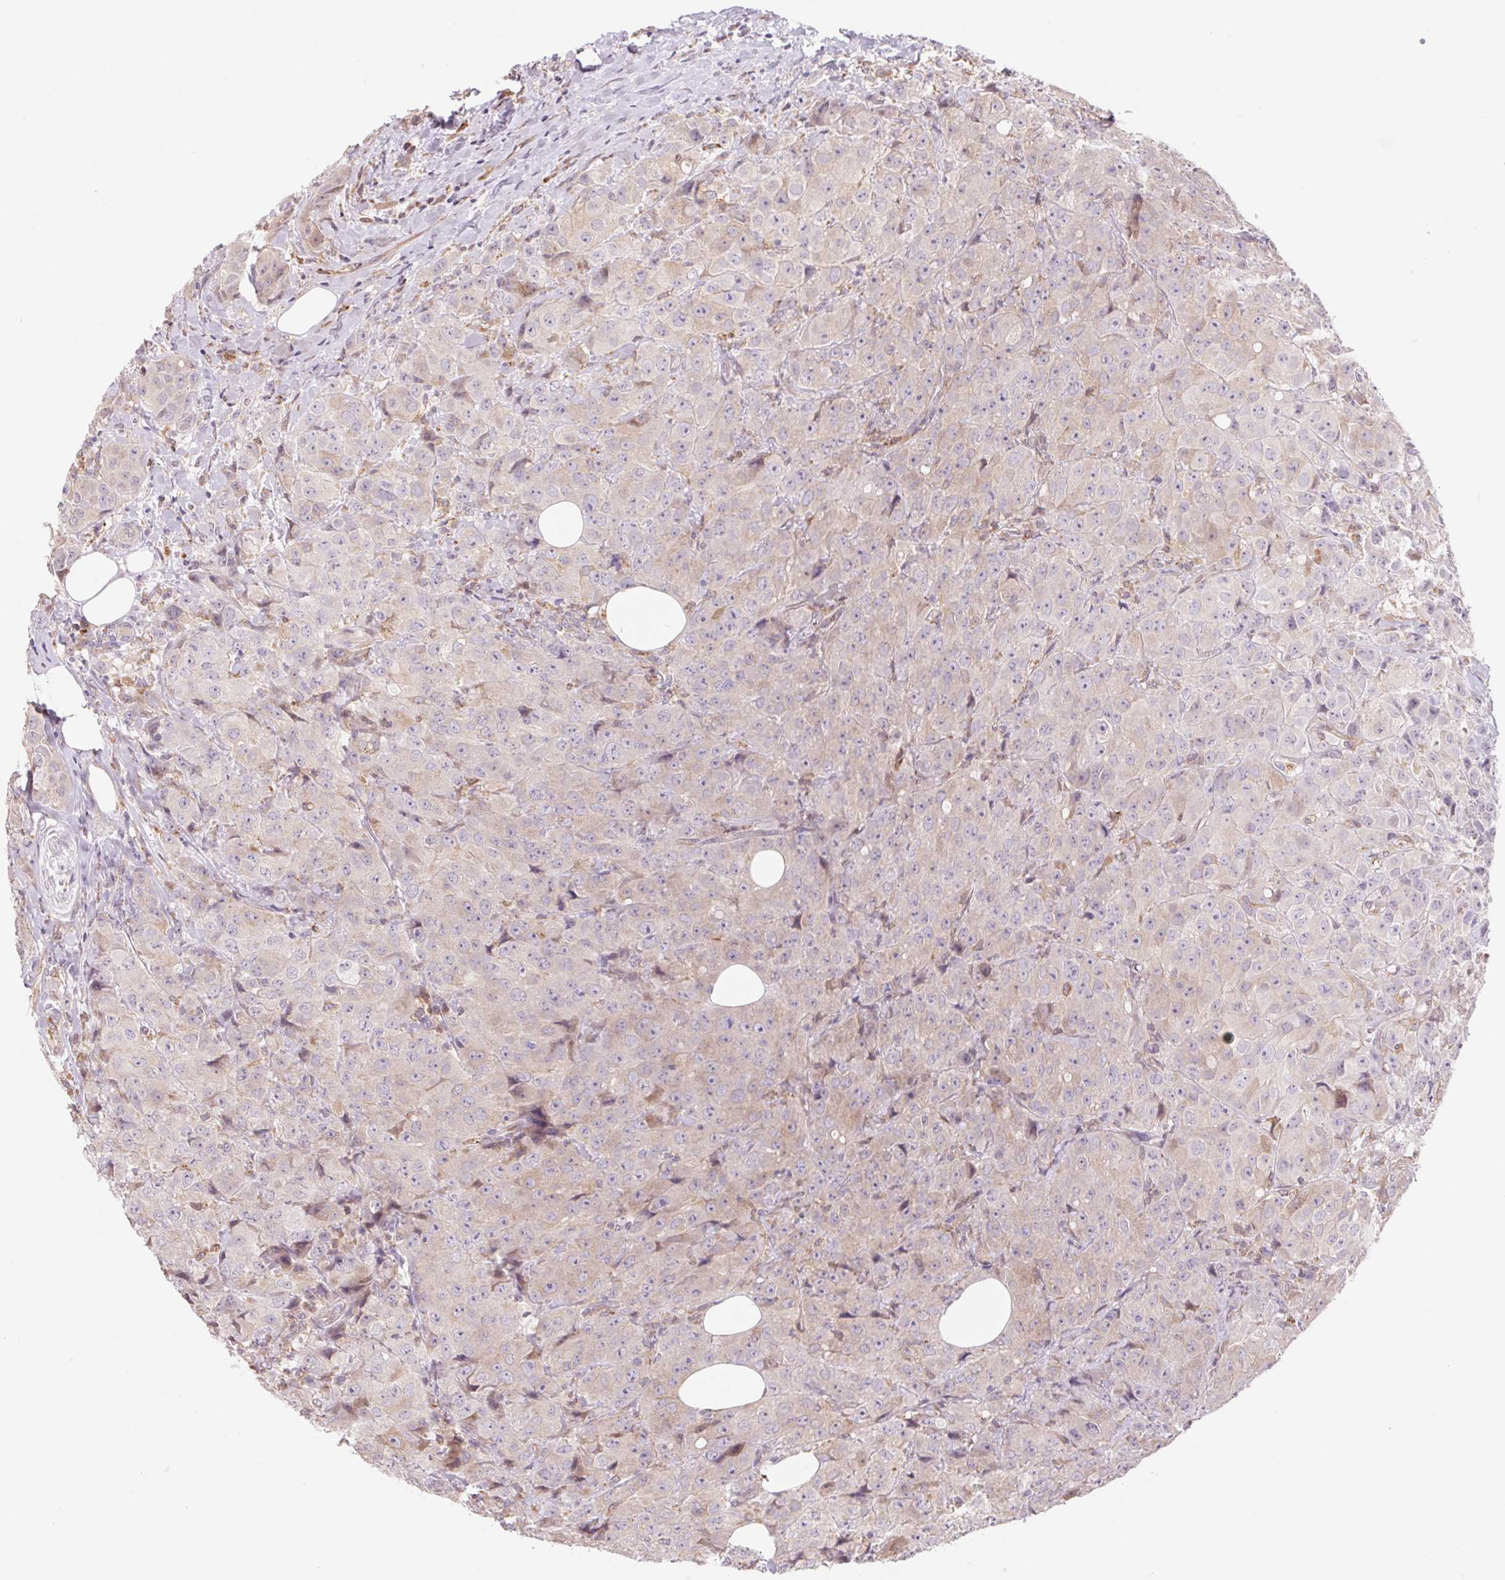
{"staining": {"intensity": "weak", "quantity": "<25%", "location": "cytoplasmic/membranous"}, "tissue": "breast cancer", "cell_type": "Tumor cells", "image_type": "cancer", "snomed": [{"axis": "morphology", "description": "Normal tissue, NOS"}, {"axis": "morphology", "description": "Duct carcinoma"}, {"axis": "topography", "description": "Breast"}], "caption": "Histopathology image shows no protein expression in tumor cells of breast cancer tissue.", "gene": "KLHL20", "patient": {"sex": "female", "age": 43}}